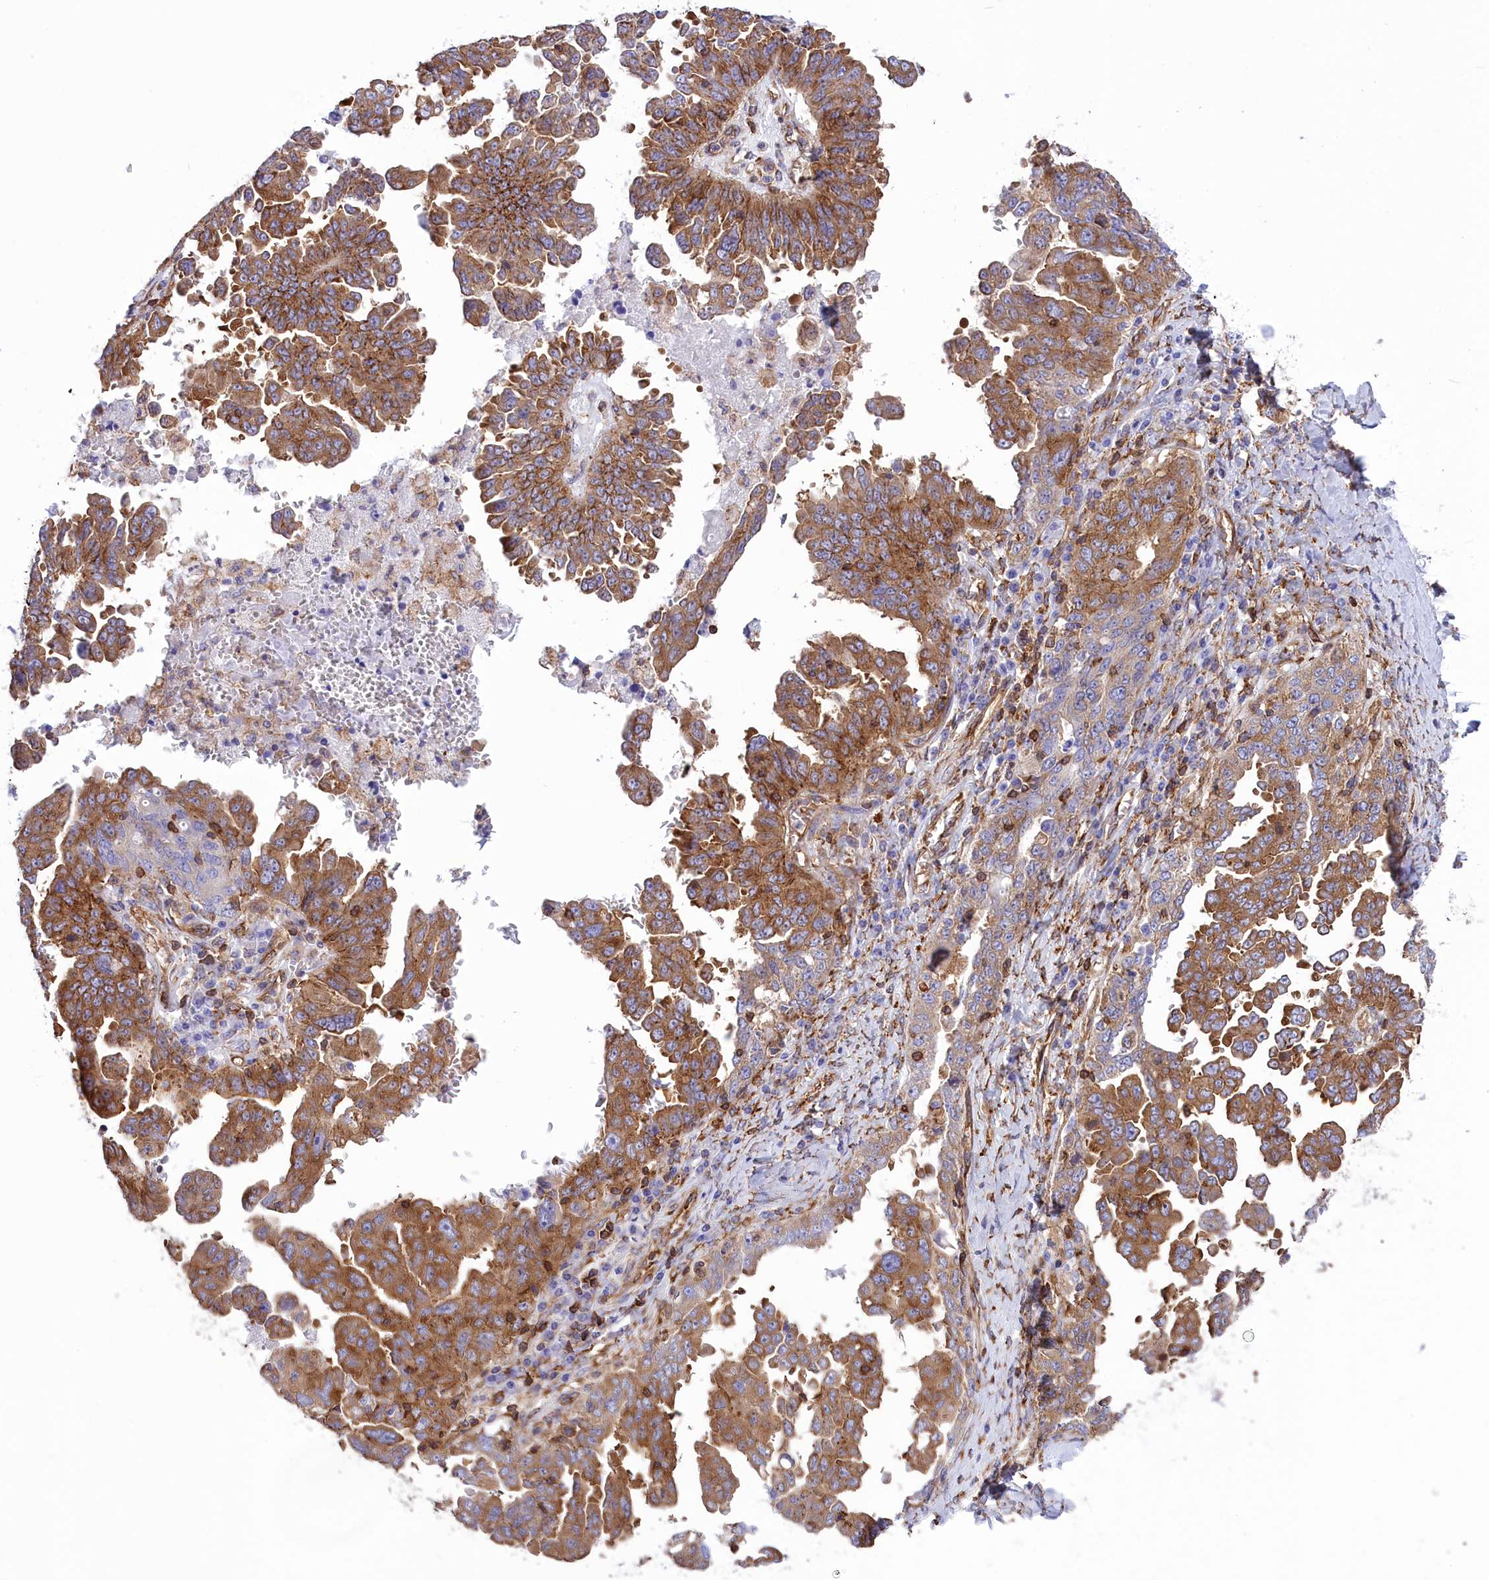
{"staining": {"intensity": "moderate", "quantity": ">75%", "location": "cytoplasmic/membranous"}, "tissue": "ovarian cancer", "cell_type": "Tumor cells", "image_type": "cancer", "snomed": [{"axis": "morphology", "description": "Carcinoma, endometroid"}, {"axis": "topography", "description": "Ovary"}], "caption": "Protein staining by IHC exhibits moderate cytoplasmic/membranous positivity in about >75% of tumor cells in ovarian endometroid carcinoma.", "gene": "SEPTIN9", "patient": {"sex": "female", "age": 62}}